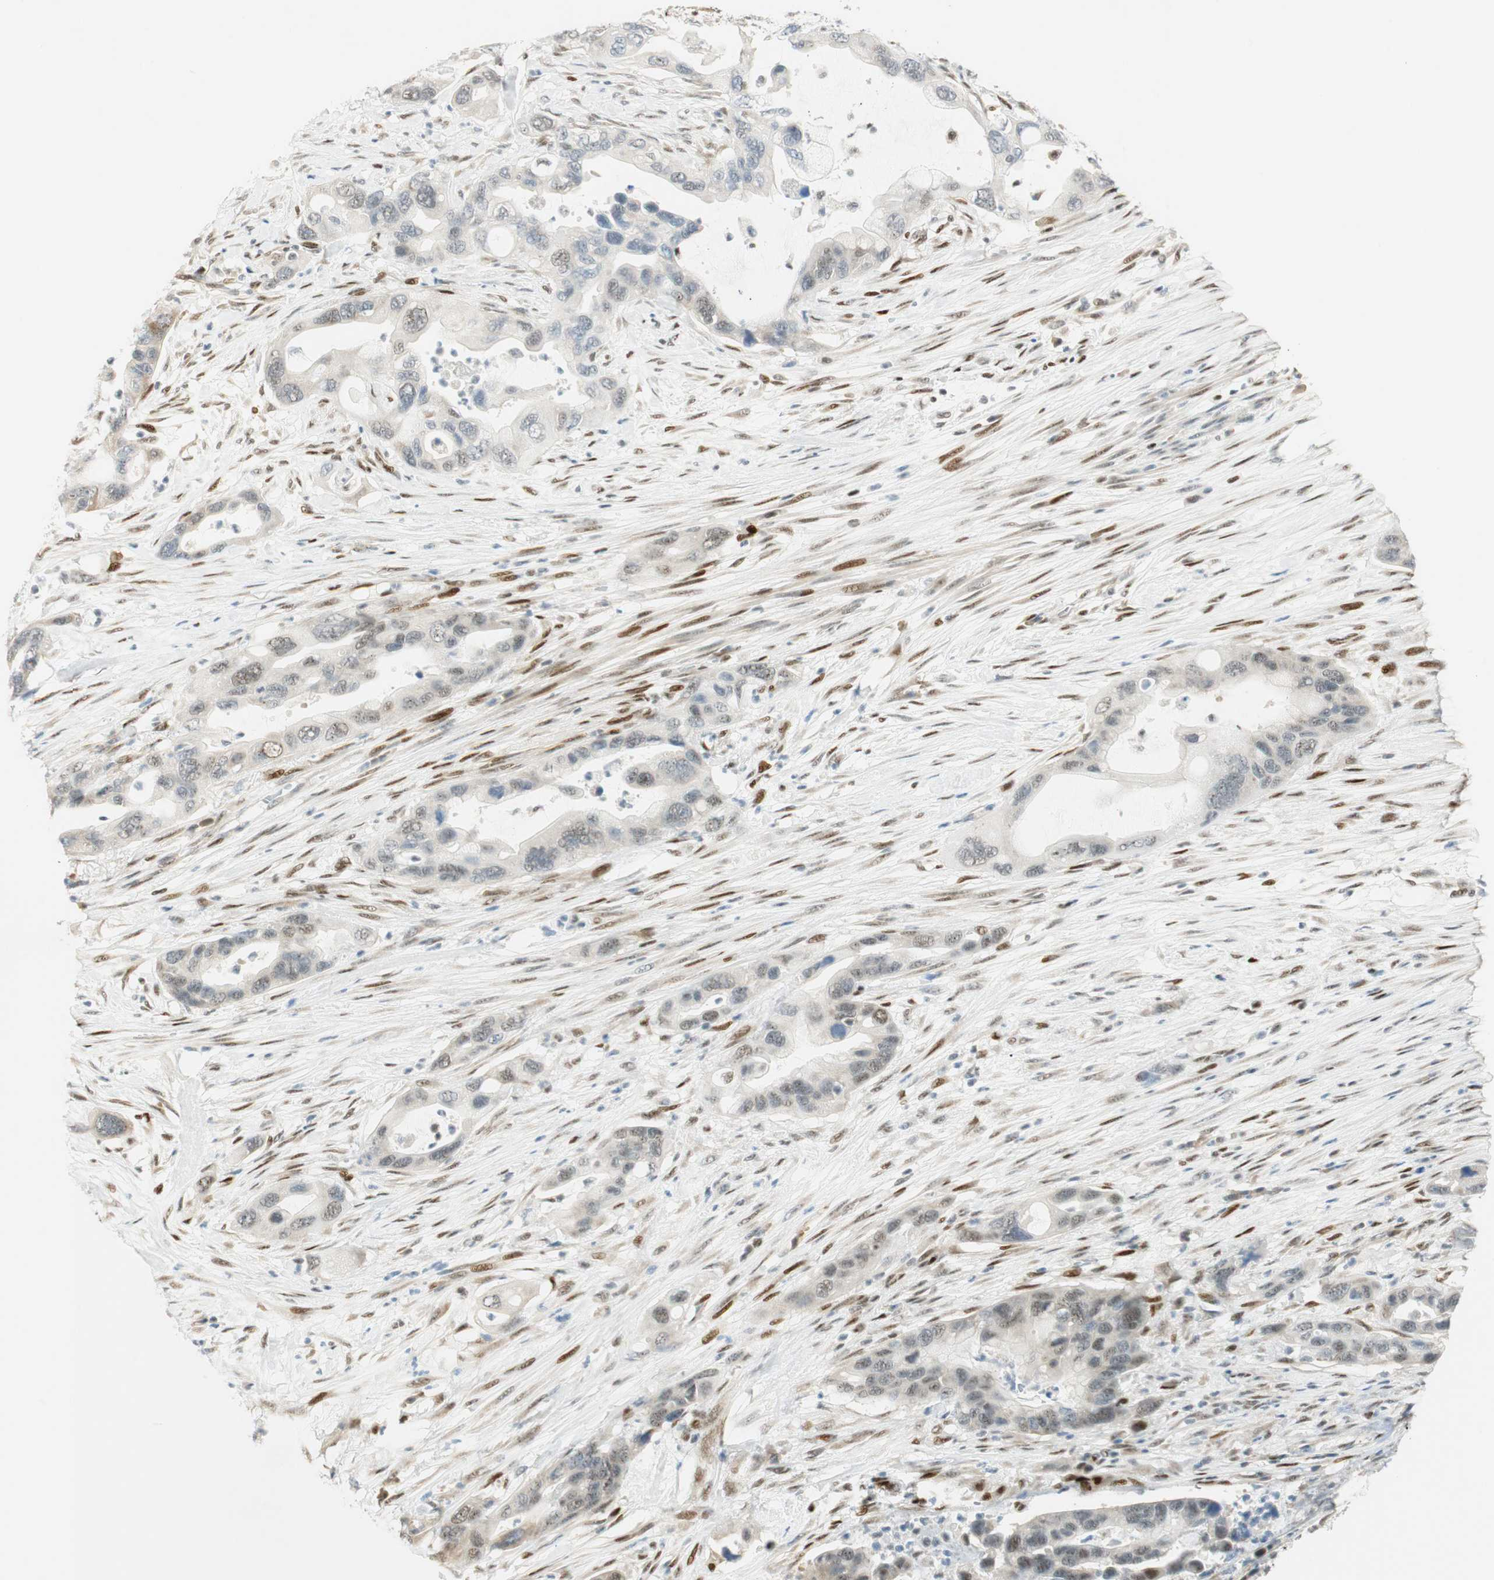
{"staining": {"intensity": "weak", "quantity": "<25%", "location": "nuclear"}, "tissue": "pancreatic cancer", "cell_type": "Tumor cells", "image_type": "cancer", "snomed": [{"axis": "morphology", "description": "Adenocarcinoma, NOS"}, {"axis": "topography", "description": "Pancreas"}], "caption": "There is no significant staining in tumor cells of pancreatic cancer (adenocarcinoma).", "gene": "MSX2", "patient": {"sex": "female", "age": 71}}